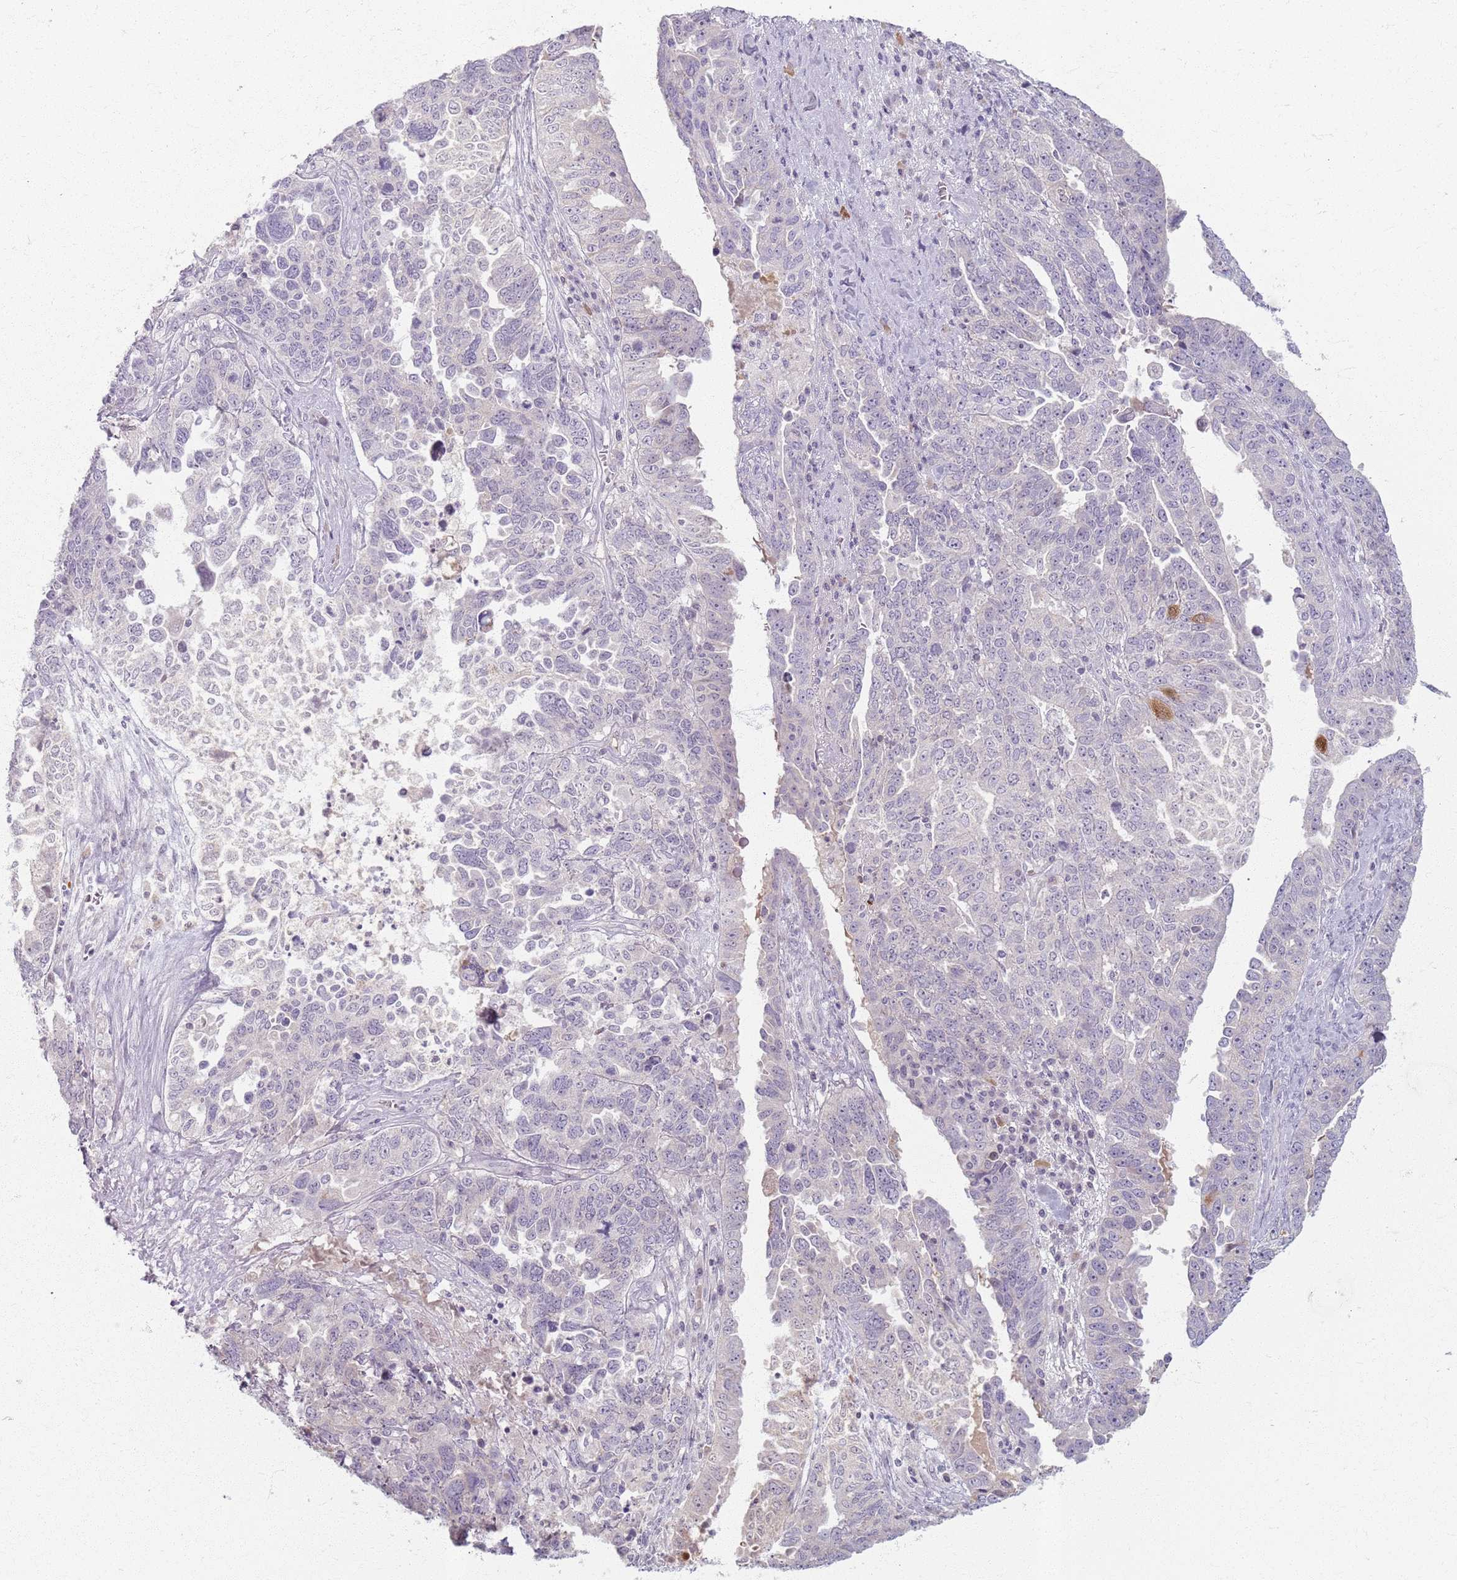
{"staining": {"intensity": "negative", "quantity": "none", "location": "none"}, "tissue": "ovarian cancer", "cell_type": "Tumor cells", "image_type": "cancer", "snomed": [{"axis": "morphology", "description": "Carcinoma, endometroid"}, {"axis": "topography", "description": "Ovary"}], "caption": "DAB immunohistochemical staining of ovarian cancer exhibits no significant expression in tumor cells.", "gene": "CRIPT", "patient": {"sex": "female", "age": 62}}